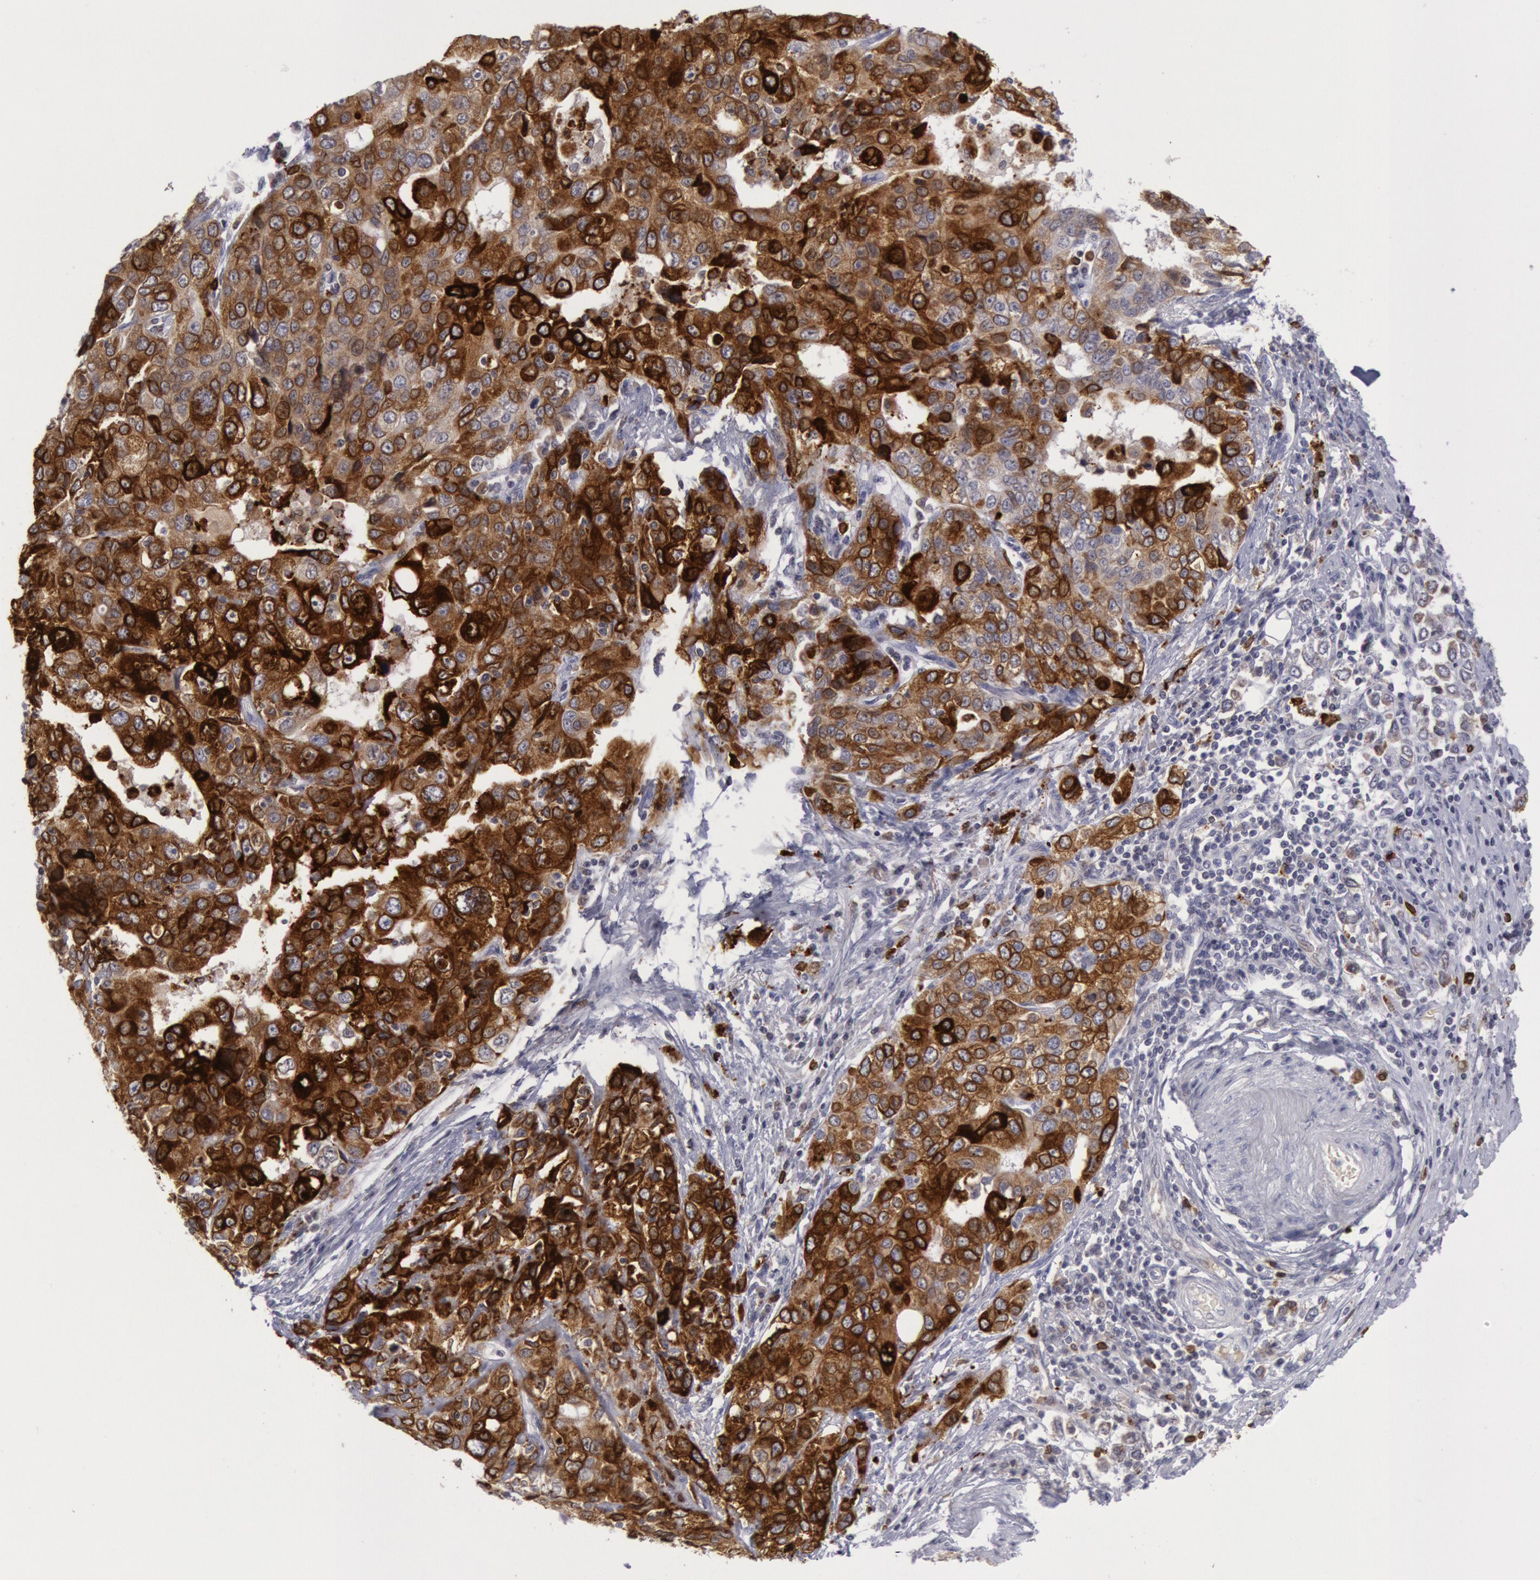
{"staining": {"intensity": "strong", "quantity": ">75%", "location": "cytoplasmic/membranous"}, "tissue": "stomach cancer", "cell_type": "Tumor cells", "image_type": "cancer", "snomed": [{"axis": "morphology", "description": "Adenocarcinoma, NOS"}, {"axis": "topography", "description": "Stomach, upper"}], "caption": "A brown stain highlights strong cytoplasmic/membranous staining of a protein in human stomach cancer (adenocarcinoma) tumor cells. (DAB = brown stain, brightfield microscopy at high magnification).", "gene": "PTGS2", "patient": {"sex": "male", "age": 76}}